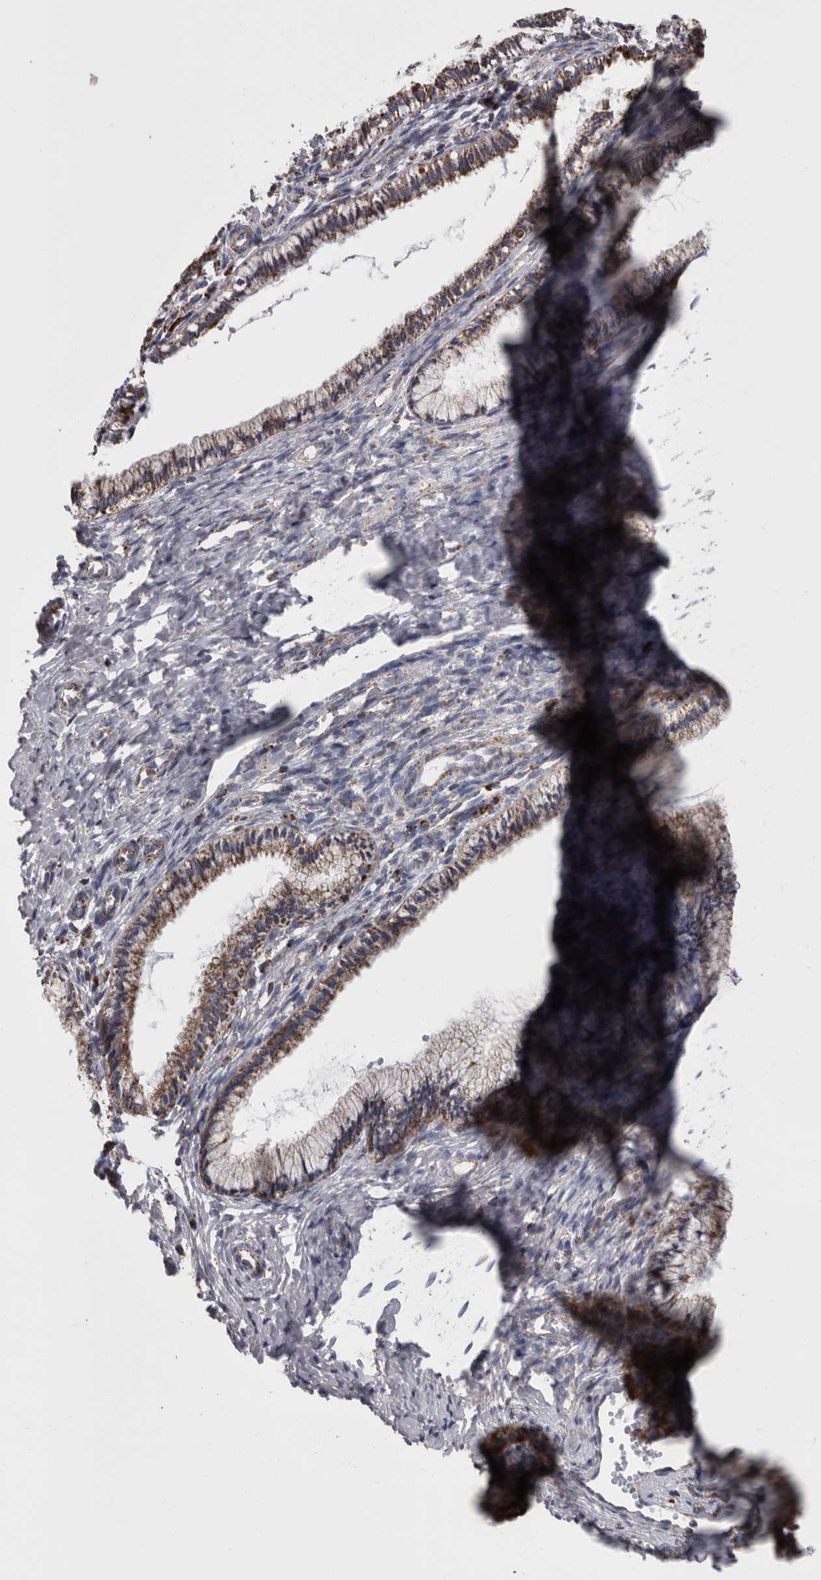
{"staining": {"intensity": "strong", "quantity": ">75%", "location": "cytoplasmic/membranous"}, "tissue": "cervix", "cell_type": "Glandular cells", "image_type": "normal", "snomed": [{"axis": "morphology", "description": "Normal tissue, NOS"}, {"axis": "topography", "description": "Cervix"}], "caption": "Immunohistochemistry photomicrograph of normal cervix stained for a protein (brown), which reveals high levels of strong cytoplasmic/membranous staining in approximately >75% of glandular cells.", "gene": "MDH2", "patient": {"sex": "female", "age": 27}}